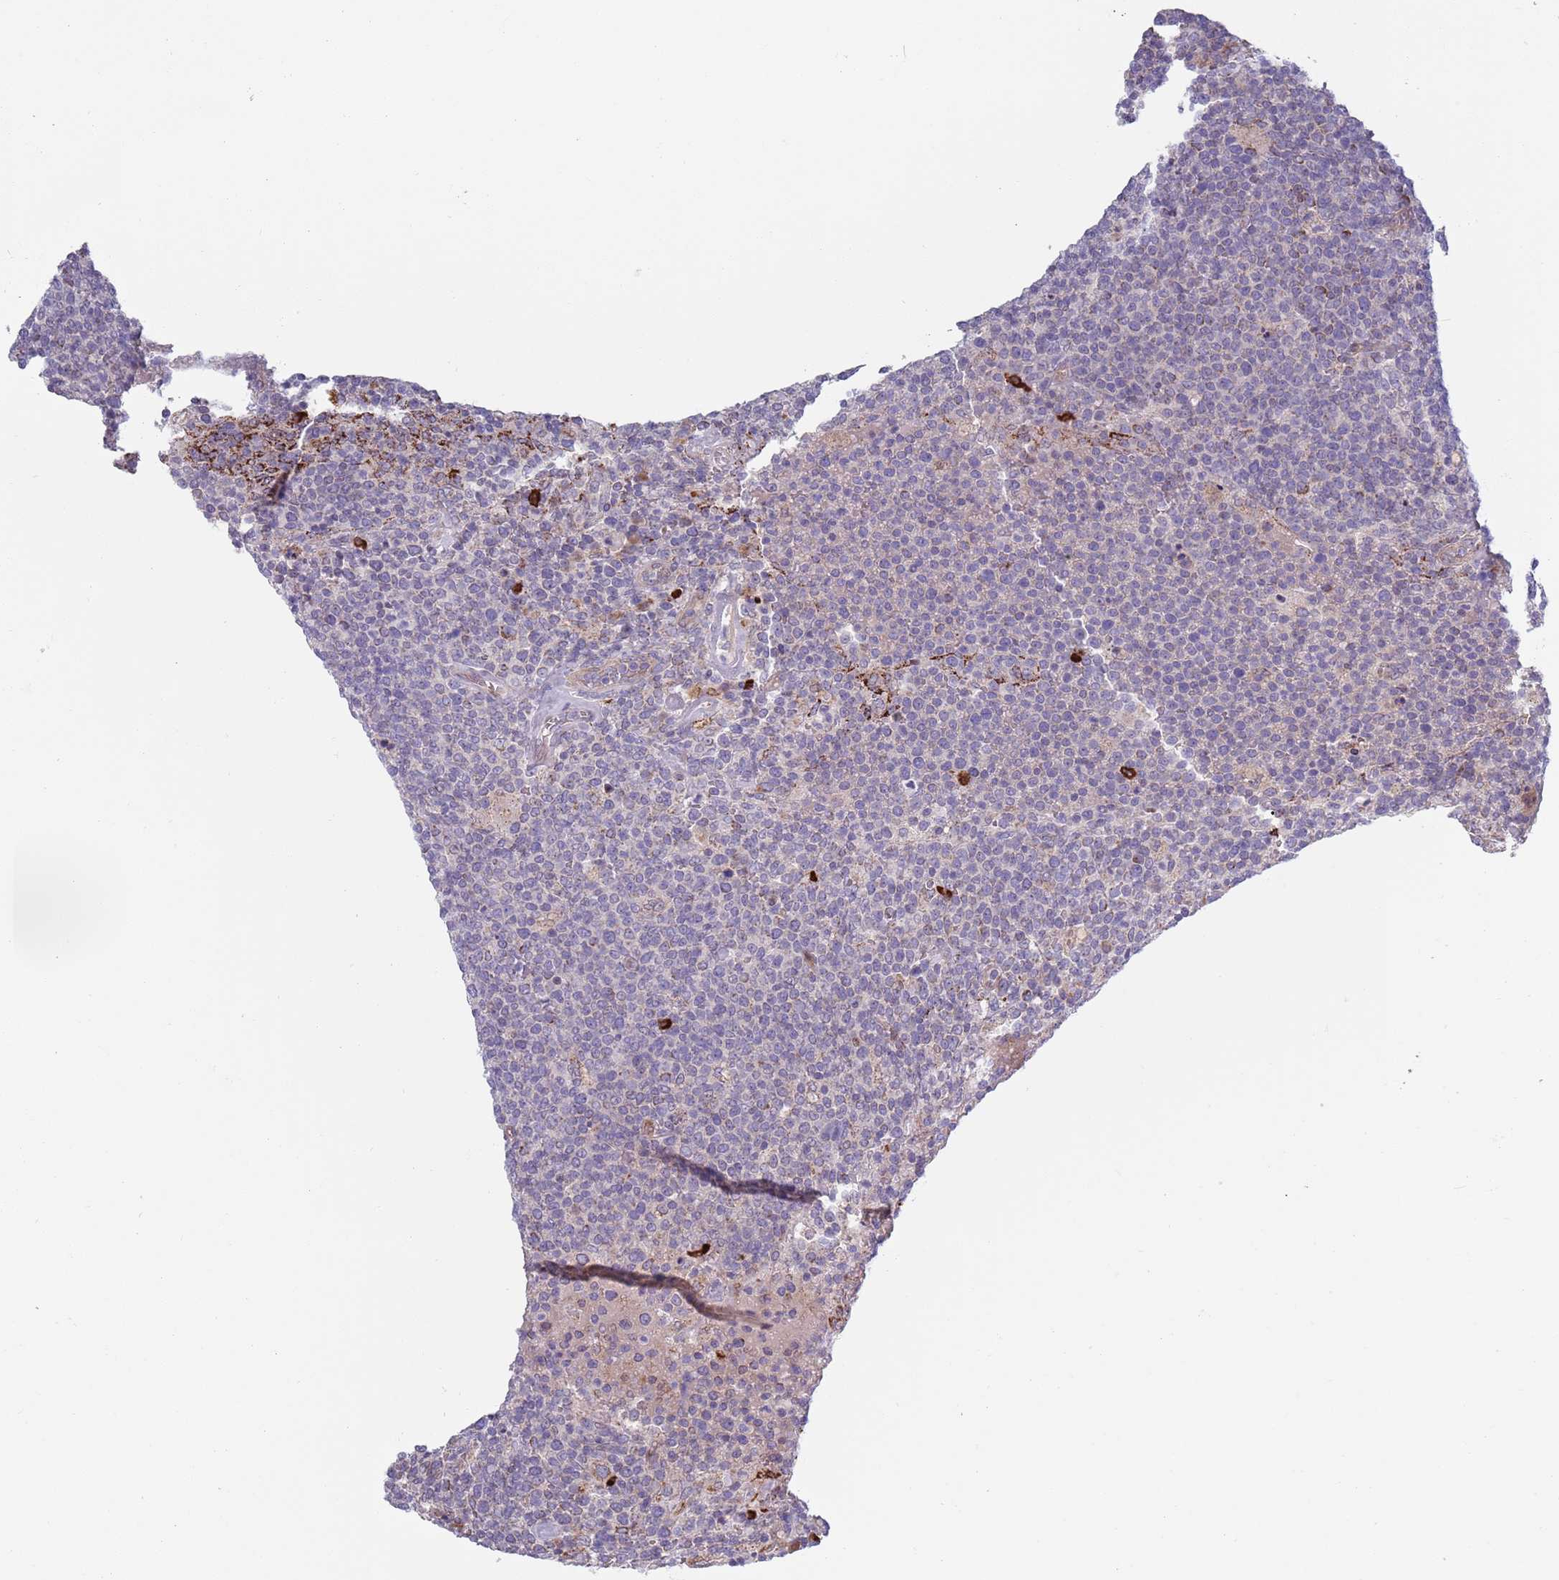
{"staining": {"intensity": "negative", "quantity": "none", "location": "none"}, "tissue": "lymphoma", "cell_type": "Tumor cells", "image_type": "cancer", "snomed": [{"axis": "morphology", "description": "Malignant lymphoma, non-Hodgkin's type, High grade"}, {"axis": "topography", "description": "Lymph node"}], "caption": "IHC micrograph of malignant lymphoma, non-Hodgkin's type (high-grade) stained for a protein (brown), which demonstrates no positivity in tumor cells.", "gene": "TYW1", "patient": {"sex": "male", "age": 61}}